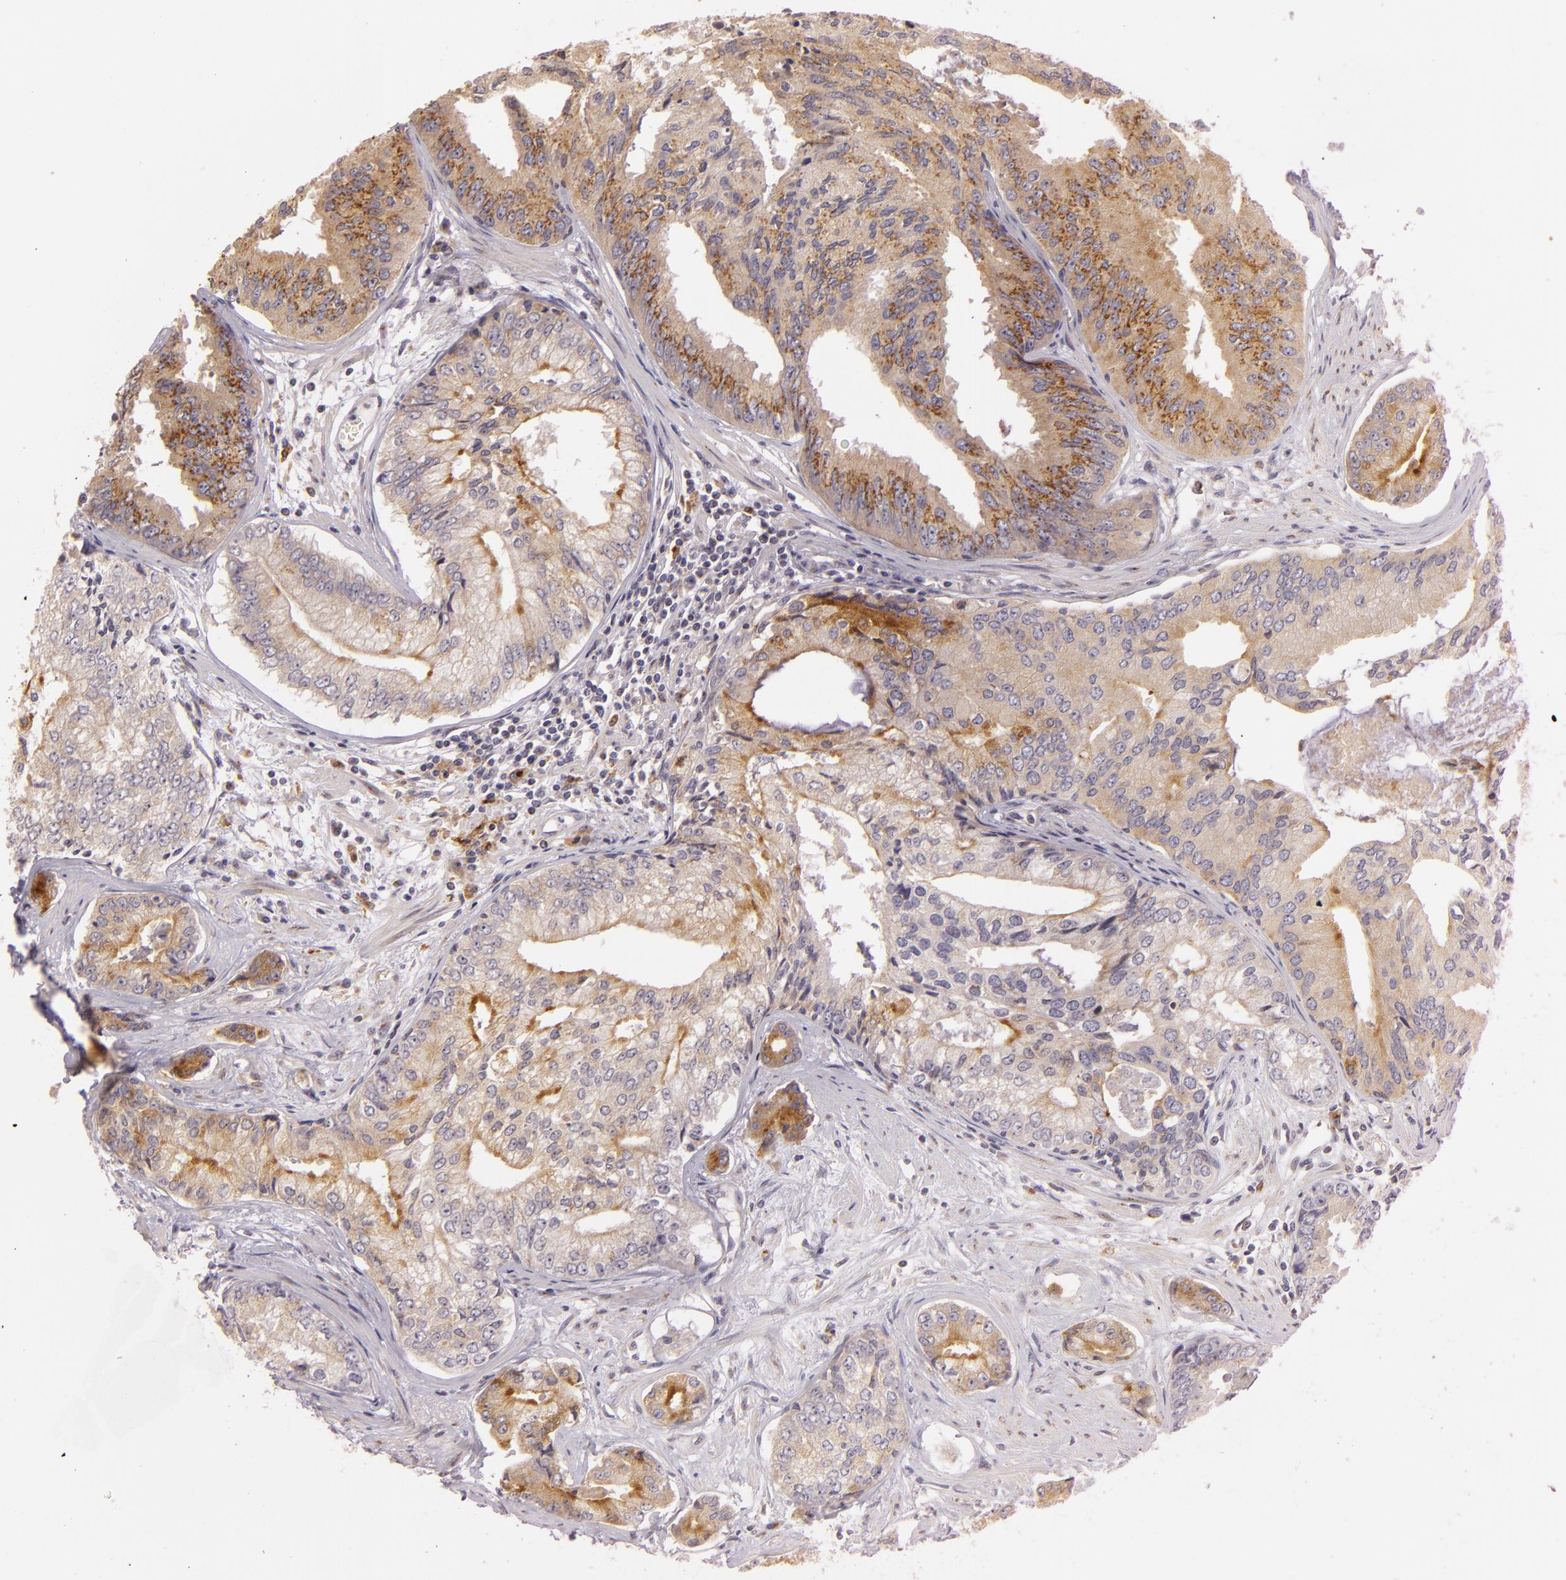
{"staining": {"intensity": "moderate", "quantity": ">75%", "location": "cytoplasmic/membranous"}, "tissue": "prostate cancer", "cell_type": "Tumor cells", "image_type": "cancer", "snomed": [{"axis": "morphology", "description": "Adenocarcinoma, High grade"}, {"axis": "topography", "description": "Prostate"}], "caption": "Moderate cytoplasmic/membranous positivity is present in about >75% of tumor cells in prostate cancer. The staining was performed using DAB (3,3'-diaminobenzidine) to visualize the protein expression in brown, while the nuclei were stained in blue with hematoxylin (Magnification: 20x).", "gene": "LGMN", "patient": {"sex": "male", "age": 56}}